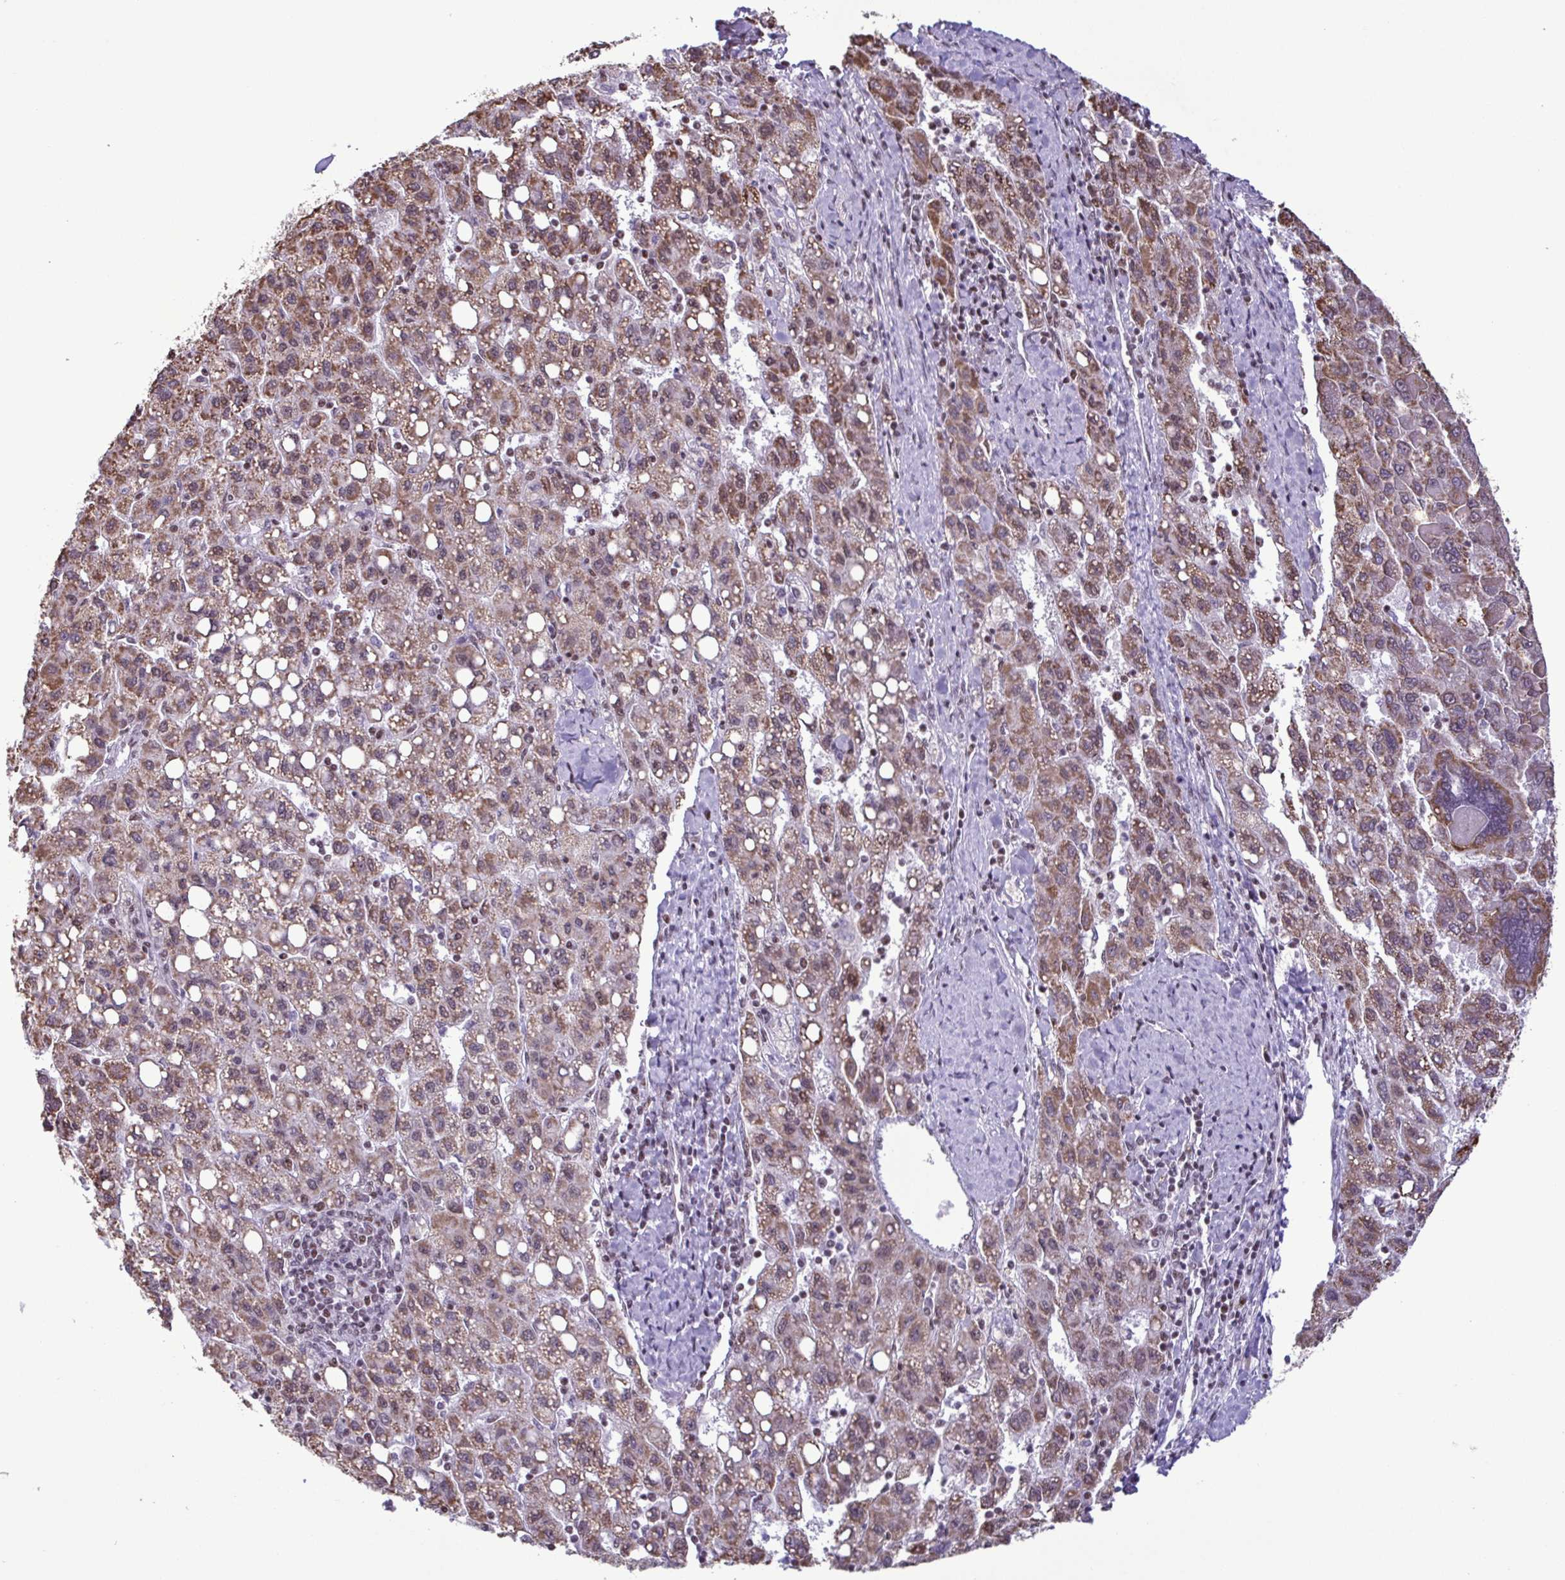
{"staining": {"intensity": "moderate", "quantity": ">75%", "location": "cytoplasmic/membranous"}, "tissue": "liver cancer", "cell_type": "Tumor cells", "image_type": "cancer", "snomed": [{"axis": "morphology", "description": "Carcinoma, Hepatocellular, NOS"}, {"axis": "topography", "description": "Liver"}], "caption": "Immunohistochemistry (IHC) of human liver hepatocellular carcinoma displays medium levels of moderate cytoplasmic/membranous staining in about >75% of tumor cells.", "gene": "TIMM21", "patient": {"sex": "female", "age": 82}}